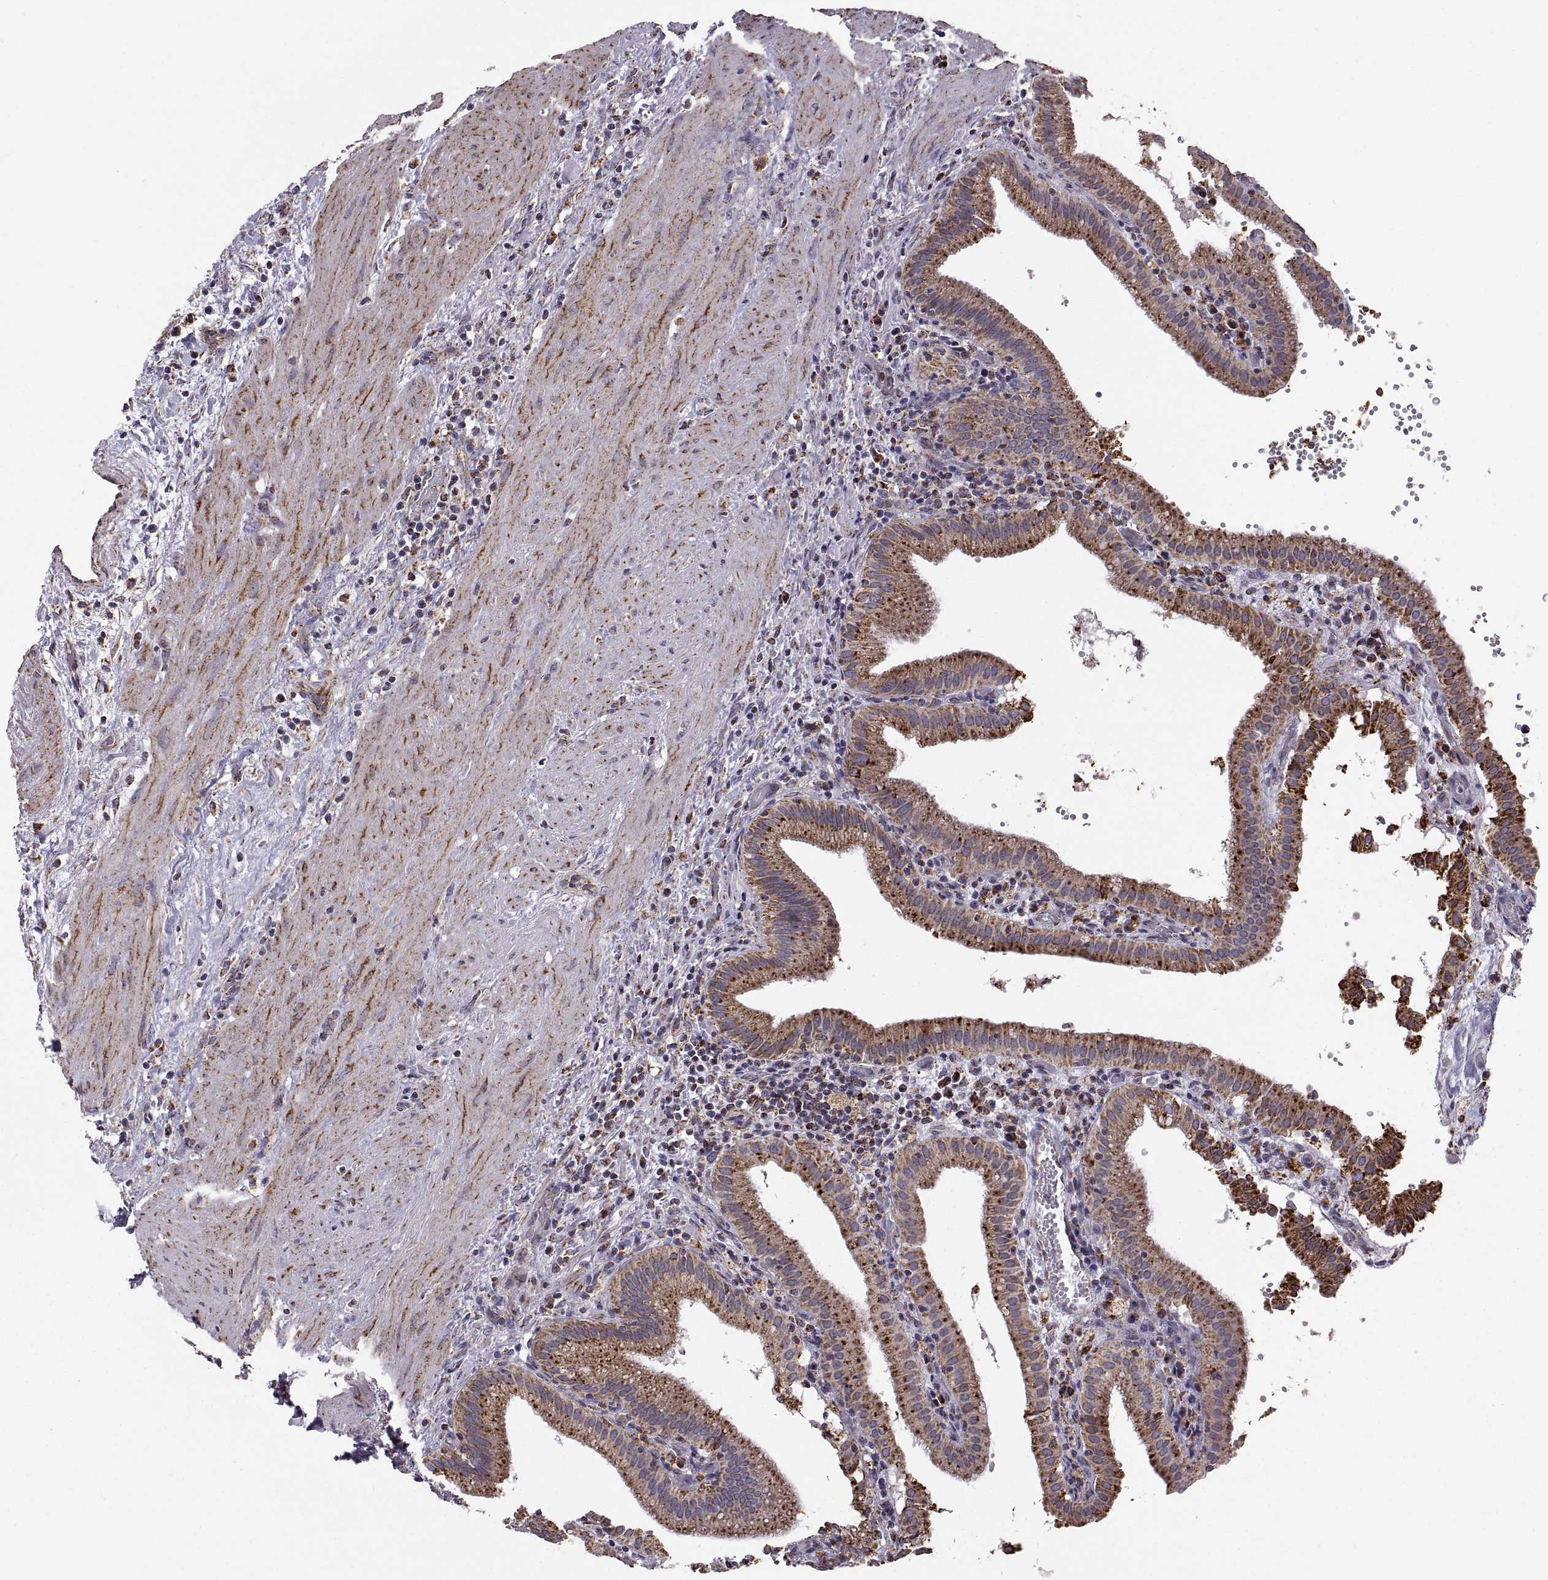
{"staining": {"intensity": "strong", "quantity": ">75%", "location": "cytoplasmic/membranous"}, "tissue": "gallbladder", "cell_type": "Glandular cells", "image_type": "normal", "snomed": [{"axis": "morphology", "description": "Normal tissue, NOS"}, {"axis": "topography", "description": "Gallbladder"}], "caption": "Glandular cells demonstrate high levels of strong cytoplasmic/membranous expression in approximately >75% of cells in normal human gallbladder.", "gene": "ARSD", "patient": {"sex": "male", "age": 42}}